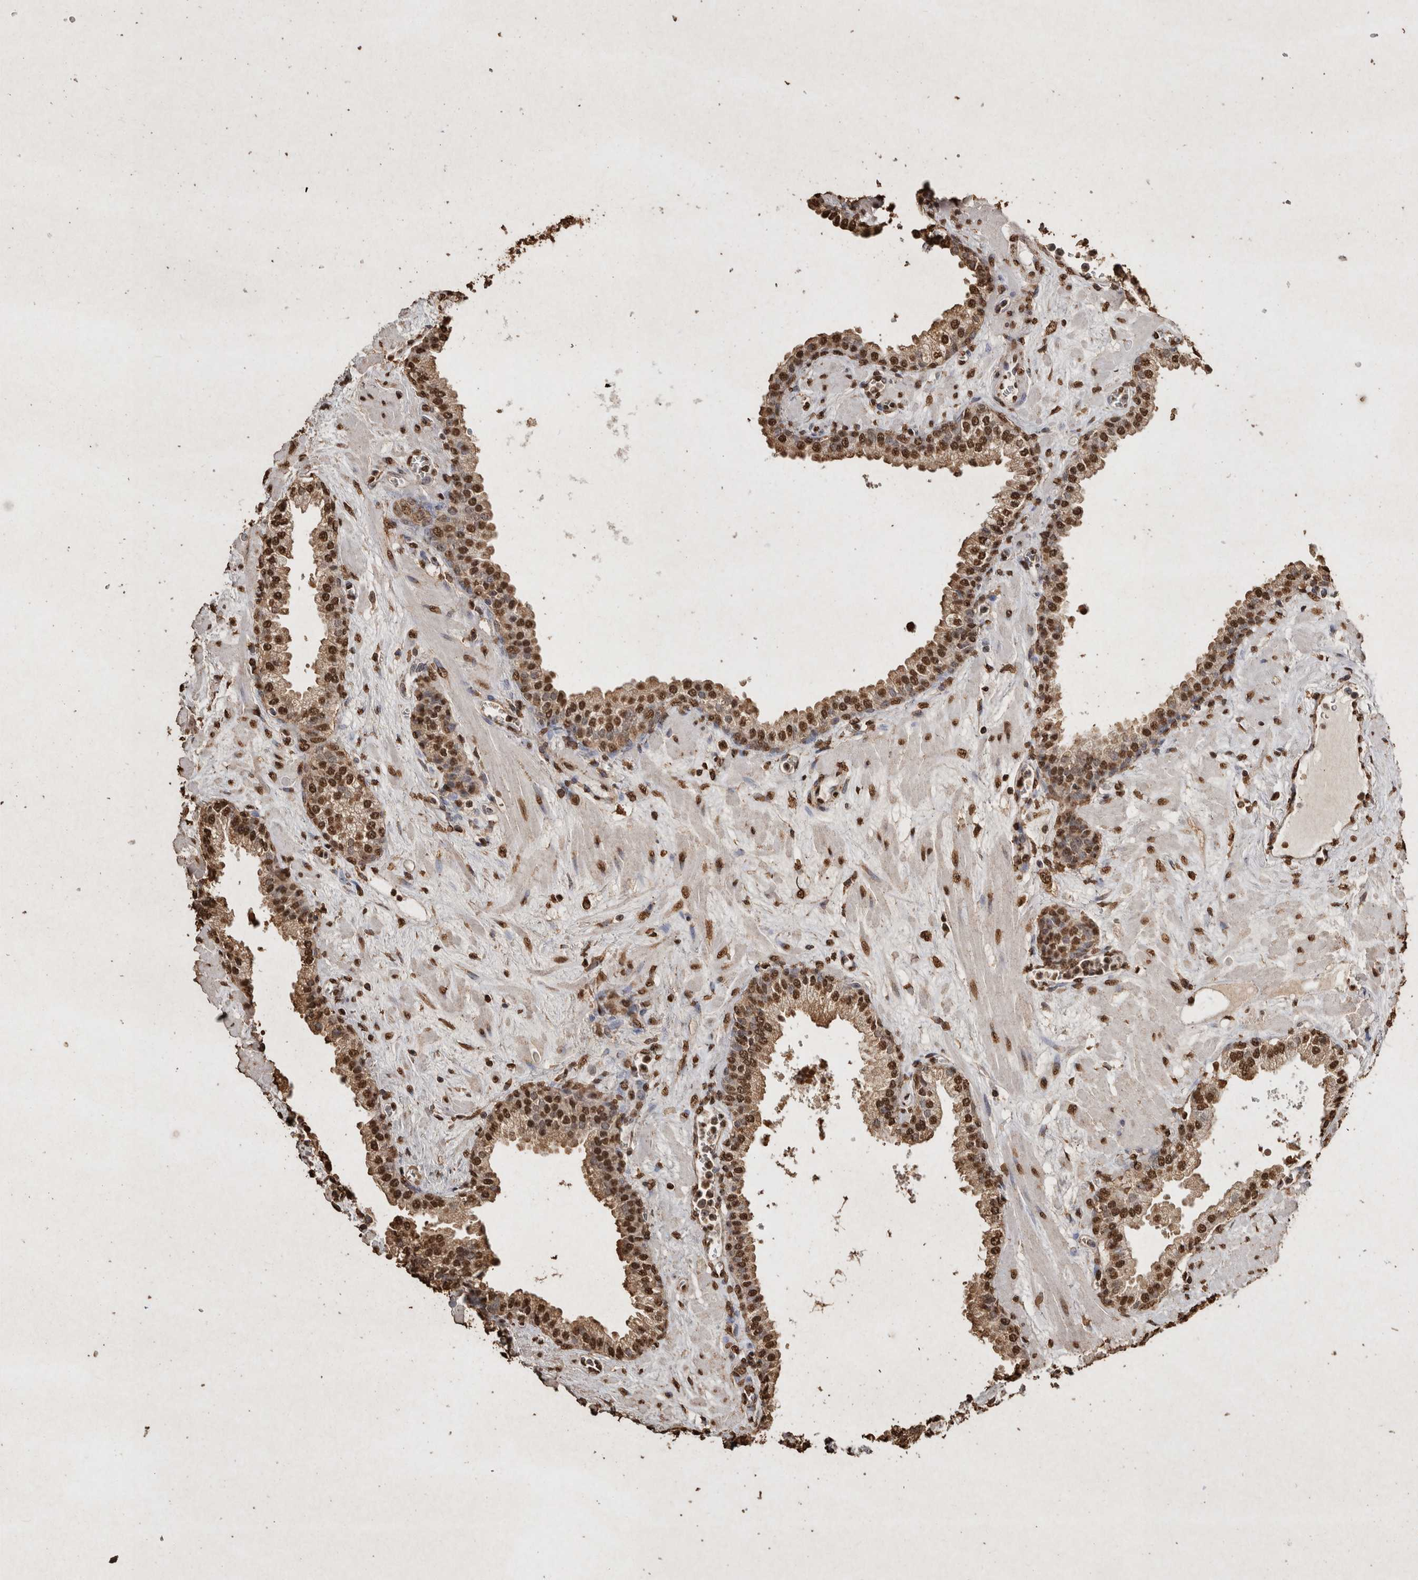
{"staining": {"intensity": "strong", "quantity": ">75%", "location": "nuclear"}, "tissue": "prostate", "cell_type": "Glandular cells", "image_type": "normal", "snomed": [{"axis": "morphology", "description": "Normal tissue, NOS"}, {"axis": "morphology", "description": "Urothelial carcinoma, Low grade"}, {"axis": "topography", "description": "Urinary bladder"}, {"axis": "topography", "description": "Prostate"}], "caption": "Immunohistochemical staining of normal prostate exhibits >75% levels of strong nuclear protein positivity in about >75% of glandular cells.", "gene": "FSTL3", "patient": {"sex": "male", "age": 60}}